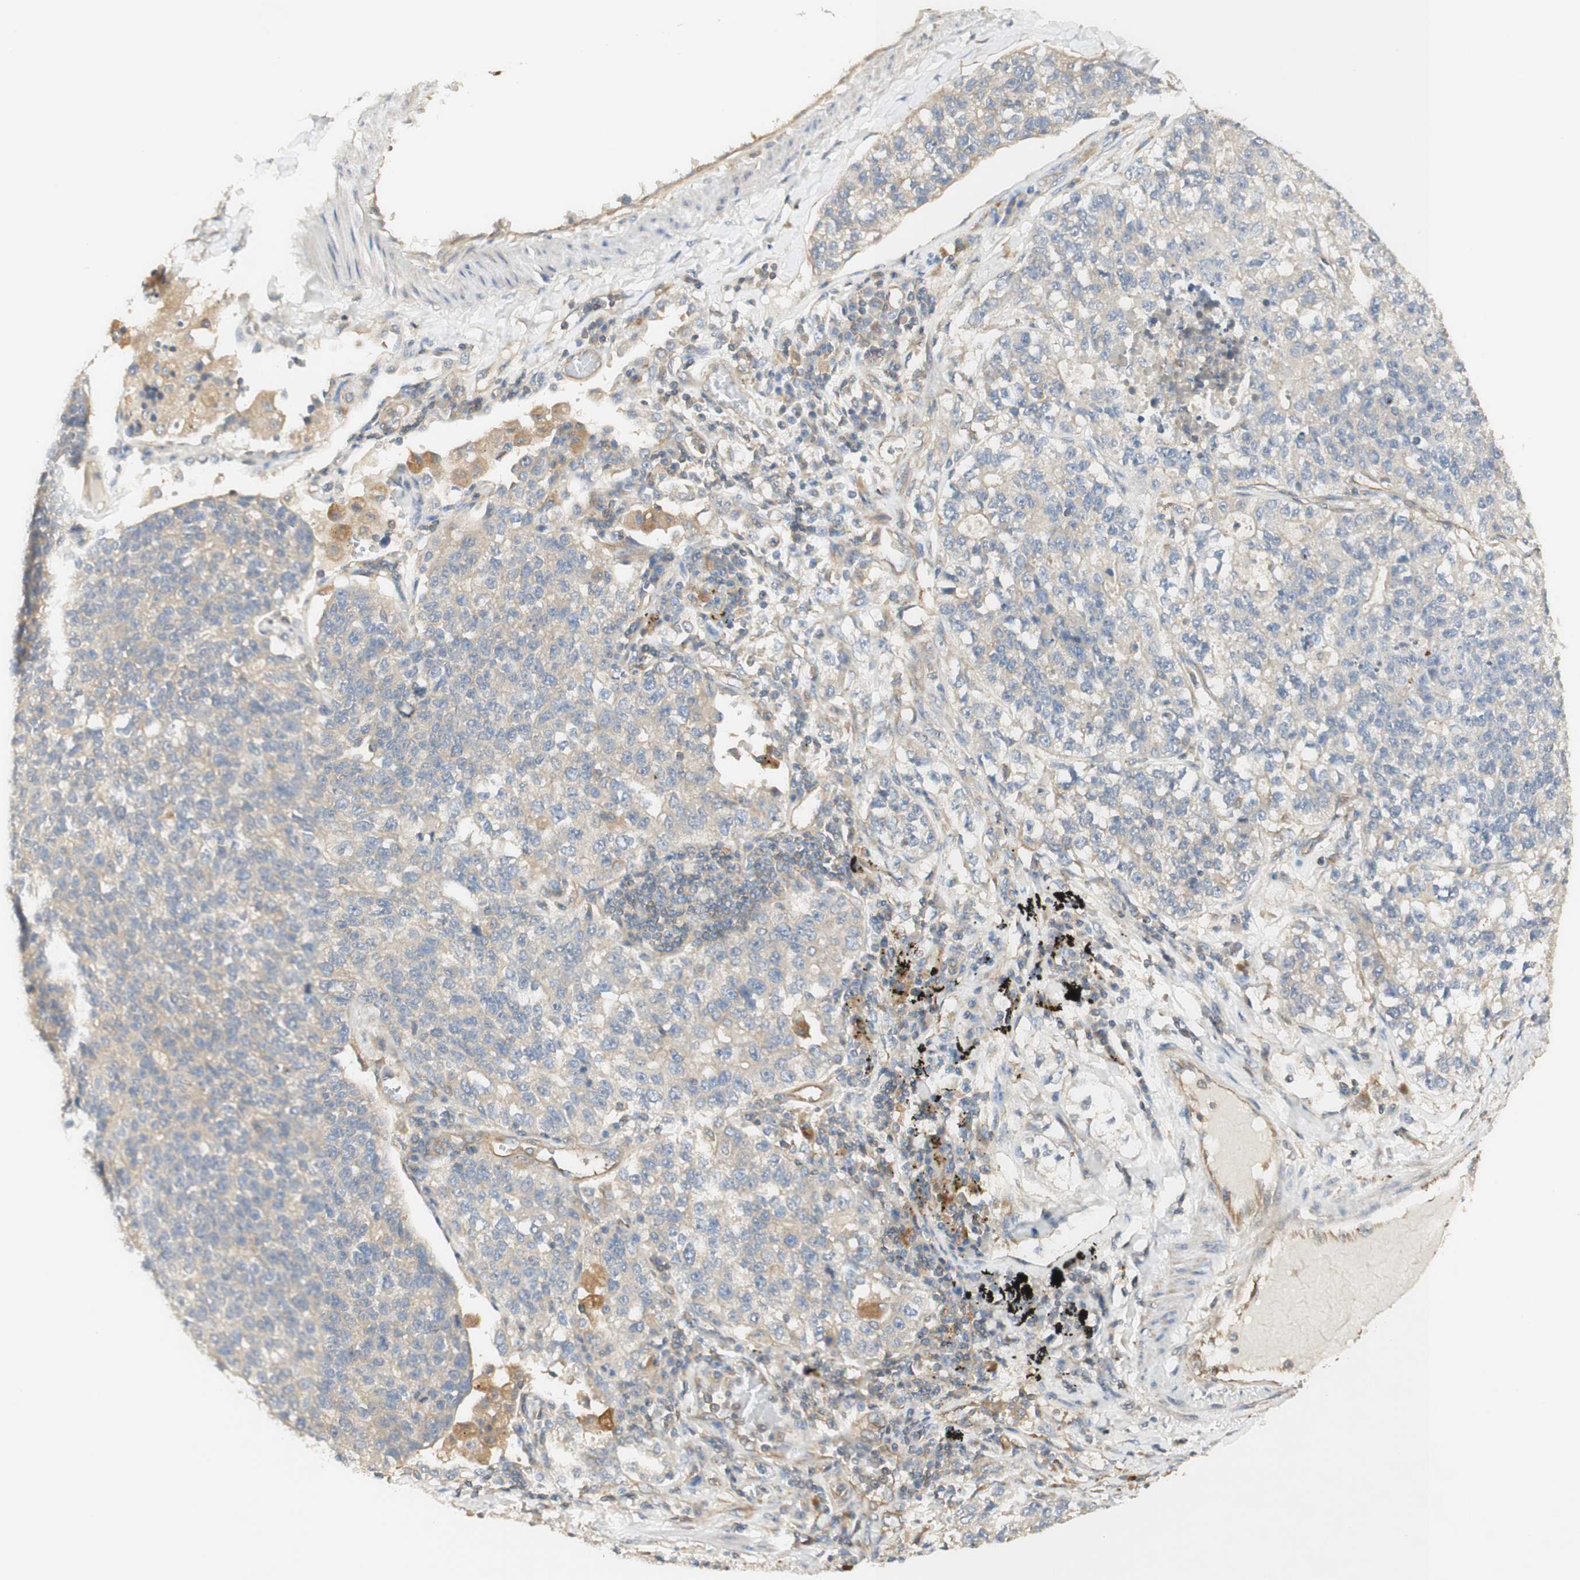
{"staining": {"intensity": "weak", "quantity": ">75%", "location": "cytoplasmic/membranous"}, "tissue": "lung cancer", "cell_type": "Tumor cells", "image_type": "cancer", "snomed": [{"axis": "morphology", "description": "Adenocarcinoma, NOS"}, {"axis": "topography", "description": "Lung"}], "caption": "IHC staining of lung adenocarcinoma, which demonstrates low levels of weak cytoplasmic/membranous positivity in approximately >75% of tumor cells indicating weak cytoplasmic/membranous protein expression. The staining was performed using DAB (3,3'-diaminobenzidine) (brown) for protein detection and nuclei were counterstained in hematoxylin (blue).", "gene": "IKBKG", "patient": {"sex": "male", "age": 49}}